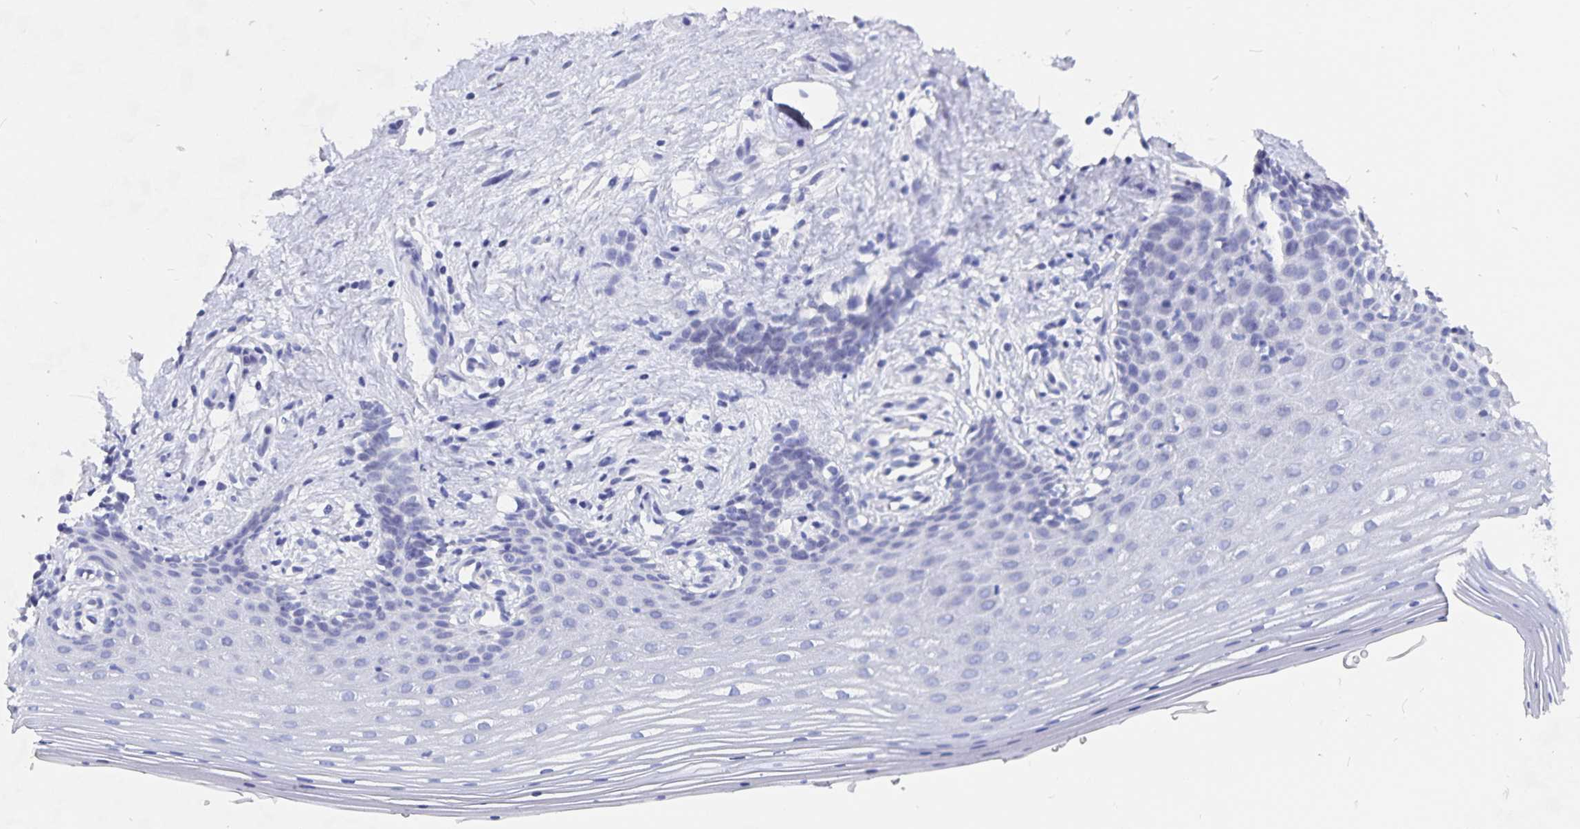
{"staining": {"intensity": "negative", "quantity": "none", "location": "none"}, "tissue": "vagina", "cell_type": "Squamous epithelial cells", "image_type": "normal", "snomed": [{"axis": "morphology", "description": "Normal tissue, NOS"}, {"axis": "topography", "description": "Vagina"}], "caption": "Immunohistochemistry (IHC) photomicrograph of unremarkable vagina: vagina stained with DAB demonstrates no significant protein expression in squamous epithelial cells. The staining is performed using DAB (3,3'-diaminobenzidine) brown chromogen with nuclei counter-stained in using hematoxylin.", "gene": "SNTN", "patient": {"sex": "female", "age": 42}}